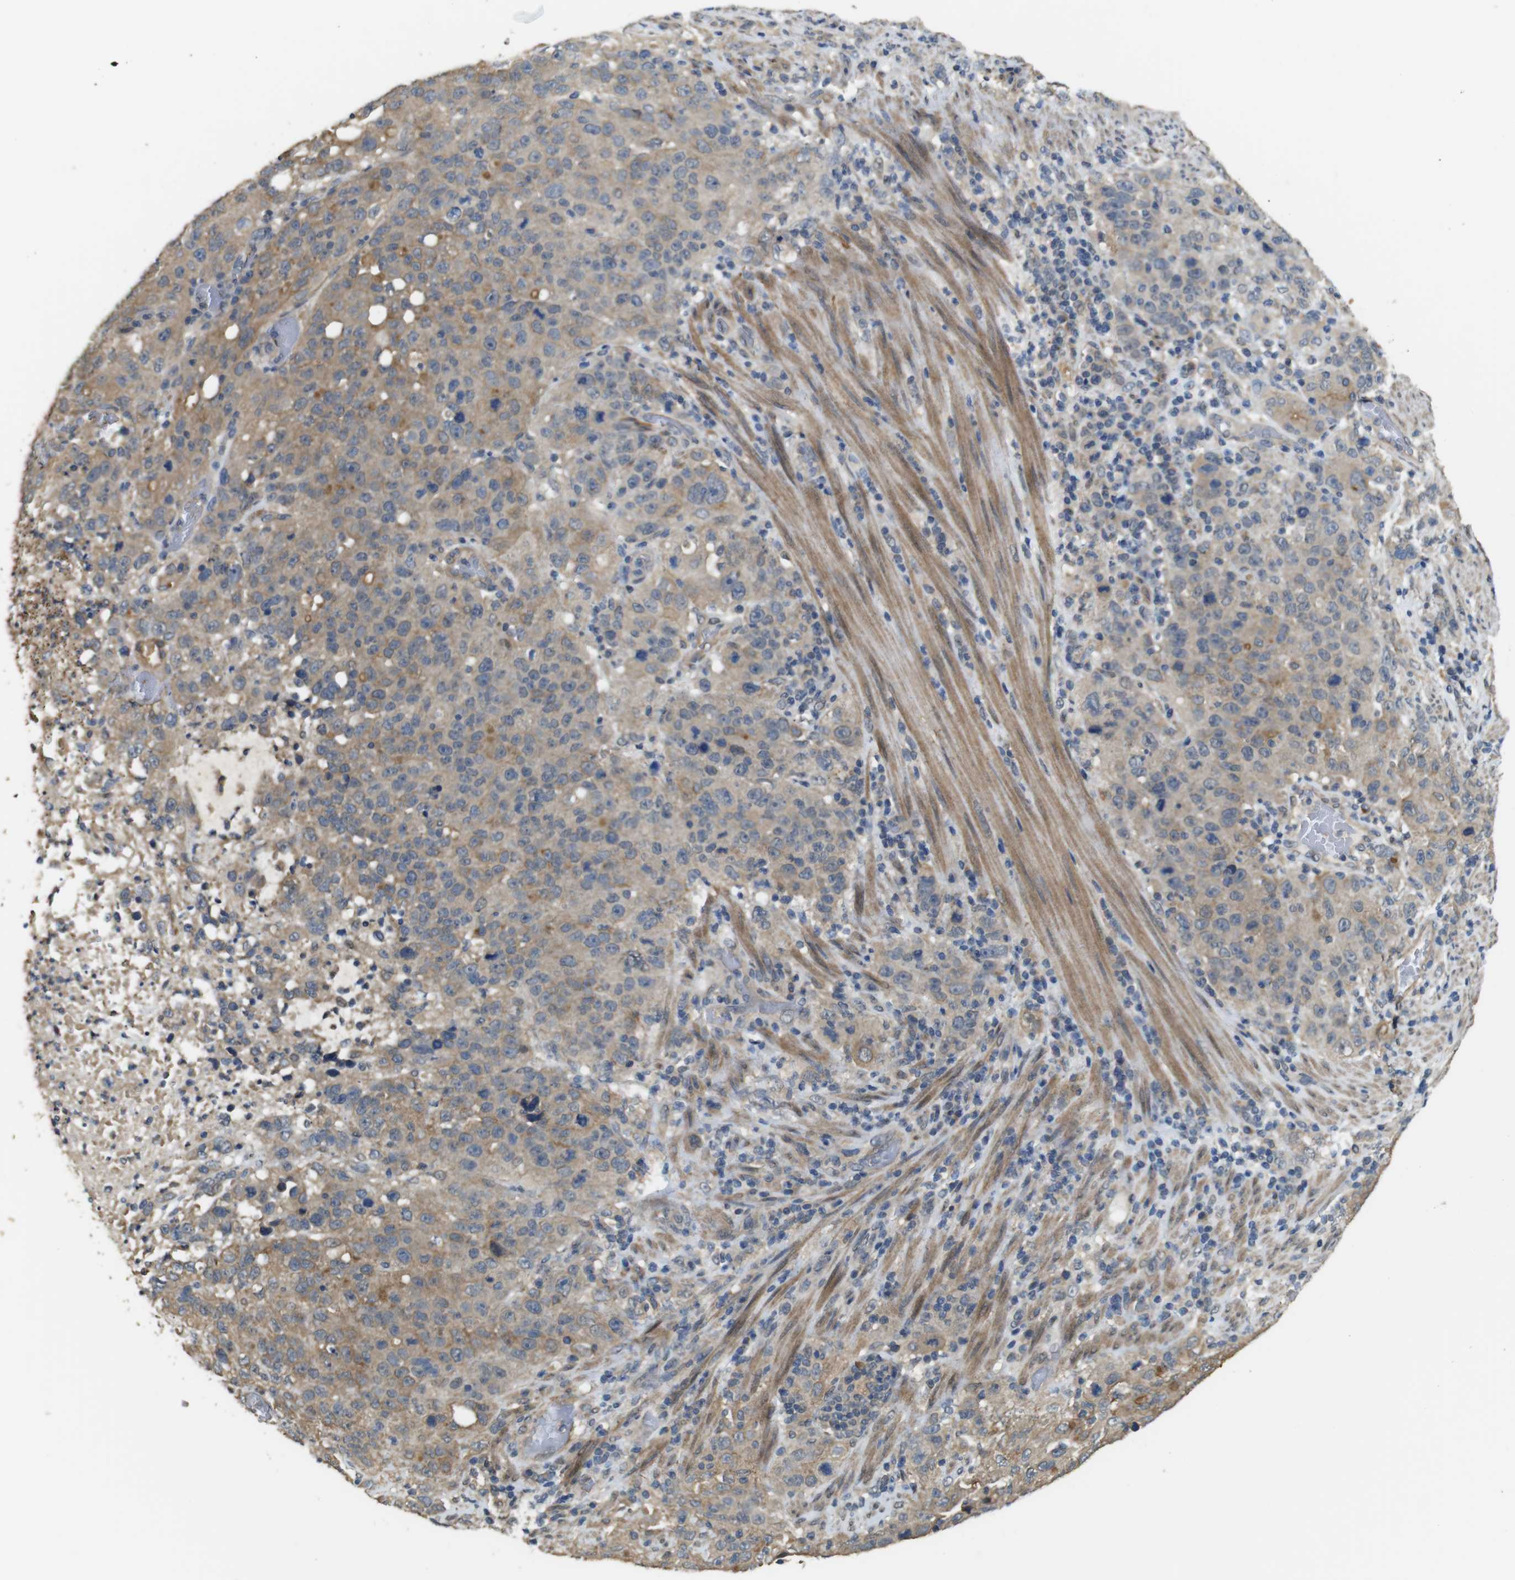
{"staining": {"intensity": "moderate", "quantity": ">75%", "location": "cytoplasmic/membranous"}, "tissue": "stomach cancer", "cell_type": "Tumor cells", "image_type": "cancer", "snomed": [{"axis": "morphology", "description": "Normal tissue, NOS"}, {"axis": "morphology", "description": "Adenocarcinoma, NOS"}, {"axis": "topography", "description": "Stomach"}], "caption": "An IHC micrograph of tumor tissue is shown. Protein staining in brown labels moderate cytoplasmic/membranous positivity in stomach cancer within tumor cells. The staining is performed using DAB (3,3'-diaminobenzidine) brown chromogen to label protein expression. The nuclei are counter-stained blue using hematoxylin.", "gene": "CDC34", "patient": {"sex": "male", "age": 48}}